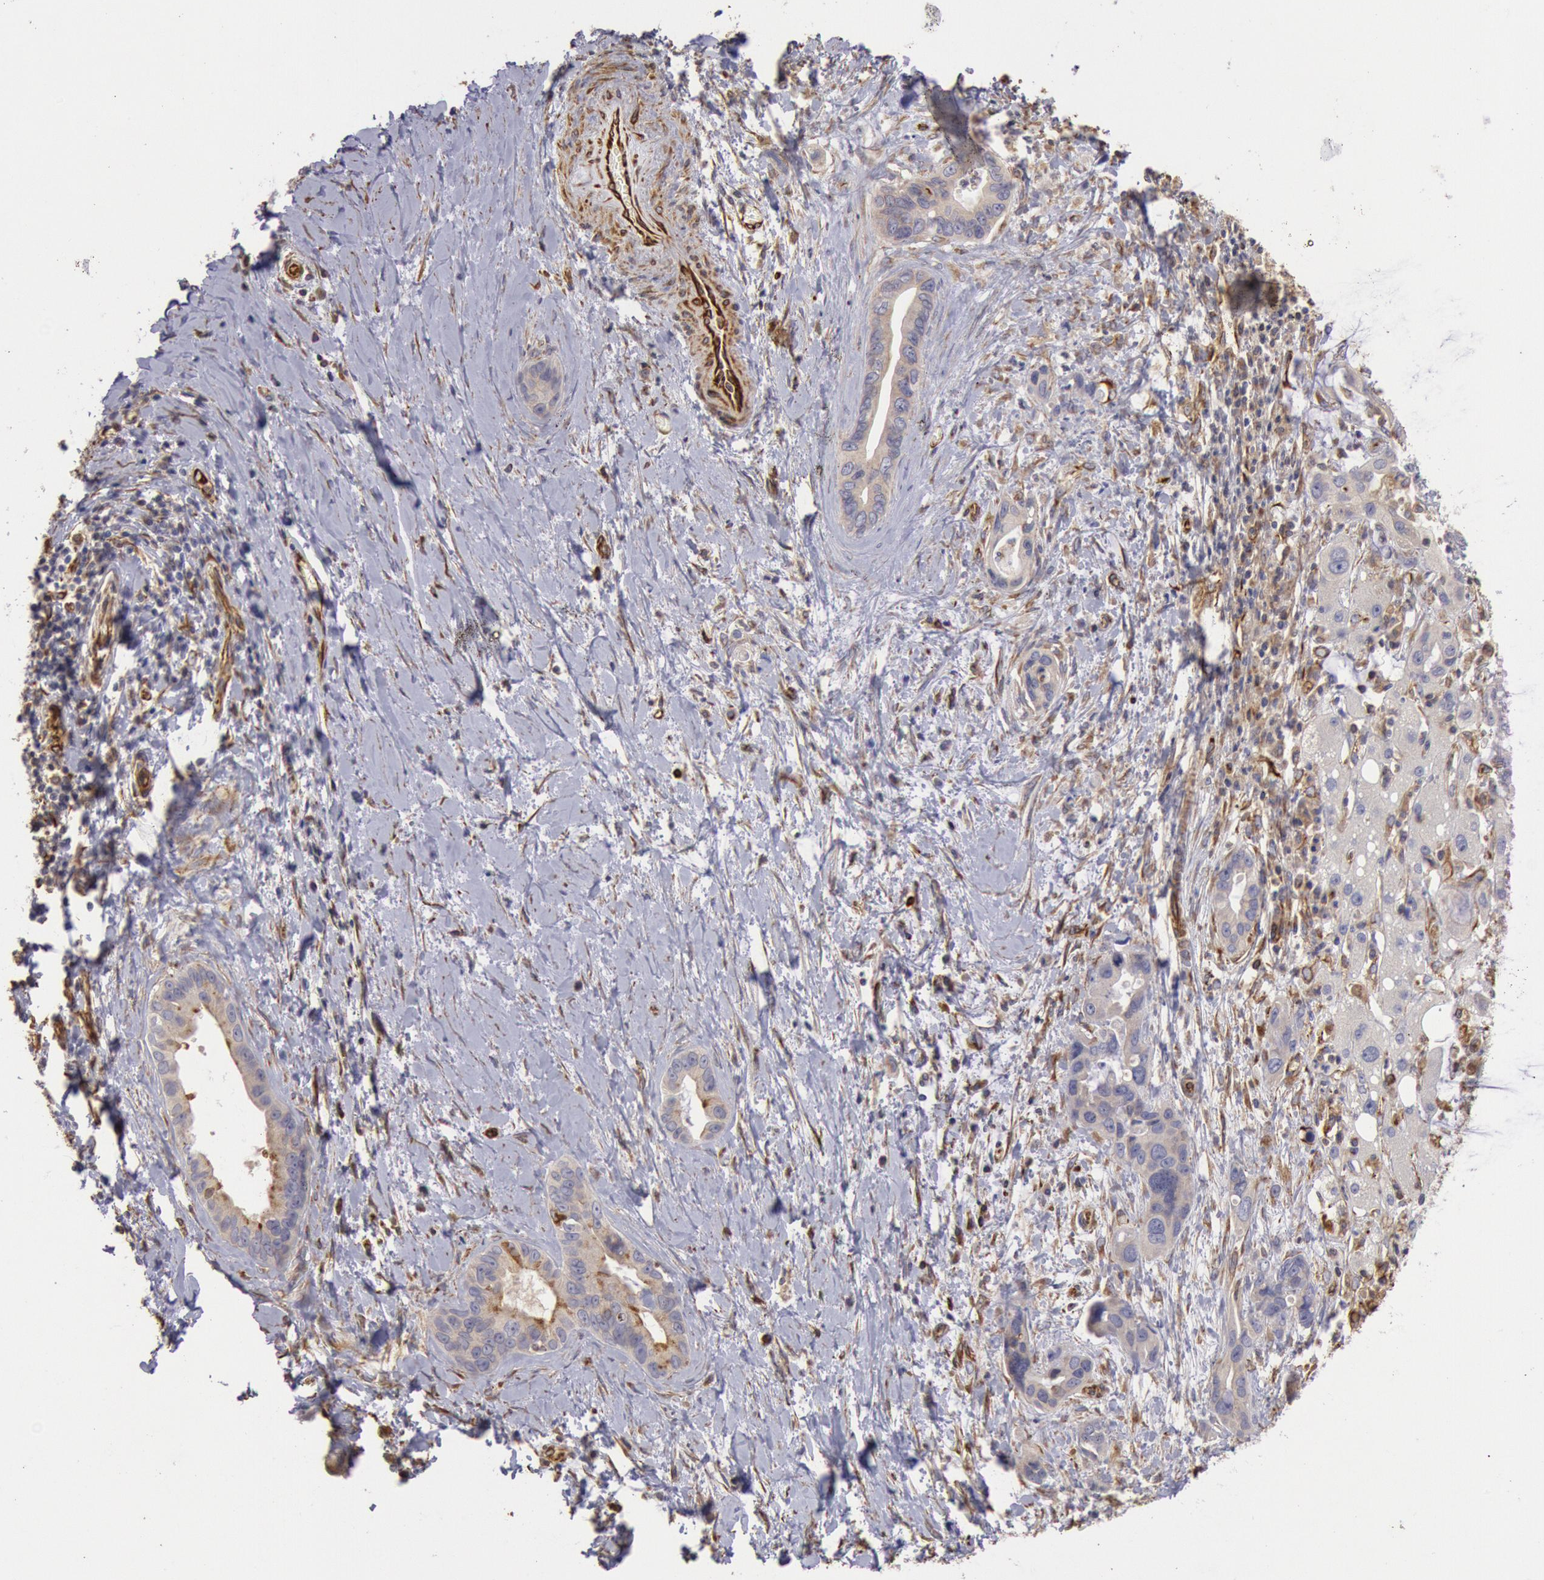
{"staining": {"intensity": "weak", "quantity": ">75%", "location": "cytoplasmic/membranous"}, "tissue": "liver cancer", "cell_type": "Tumor cells", "image_type": "cancer", "snomed": [{"axis": "morphology", "description": "Cholangiocarcinoma"}, {"axis": "topography", "description": "Liver"}], "caption": "This is an image of immunohistochemistry (IHC) staining of cholangiocarcinoma (liver), which shows weak staining in the cytoplasmic/membranous of tumor cells.", "gene": "RNF139", "patient": {"sex": "female", "age": 65}}